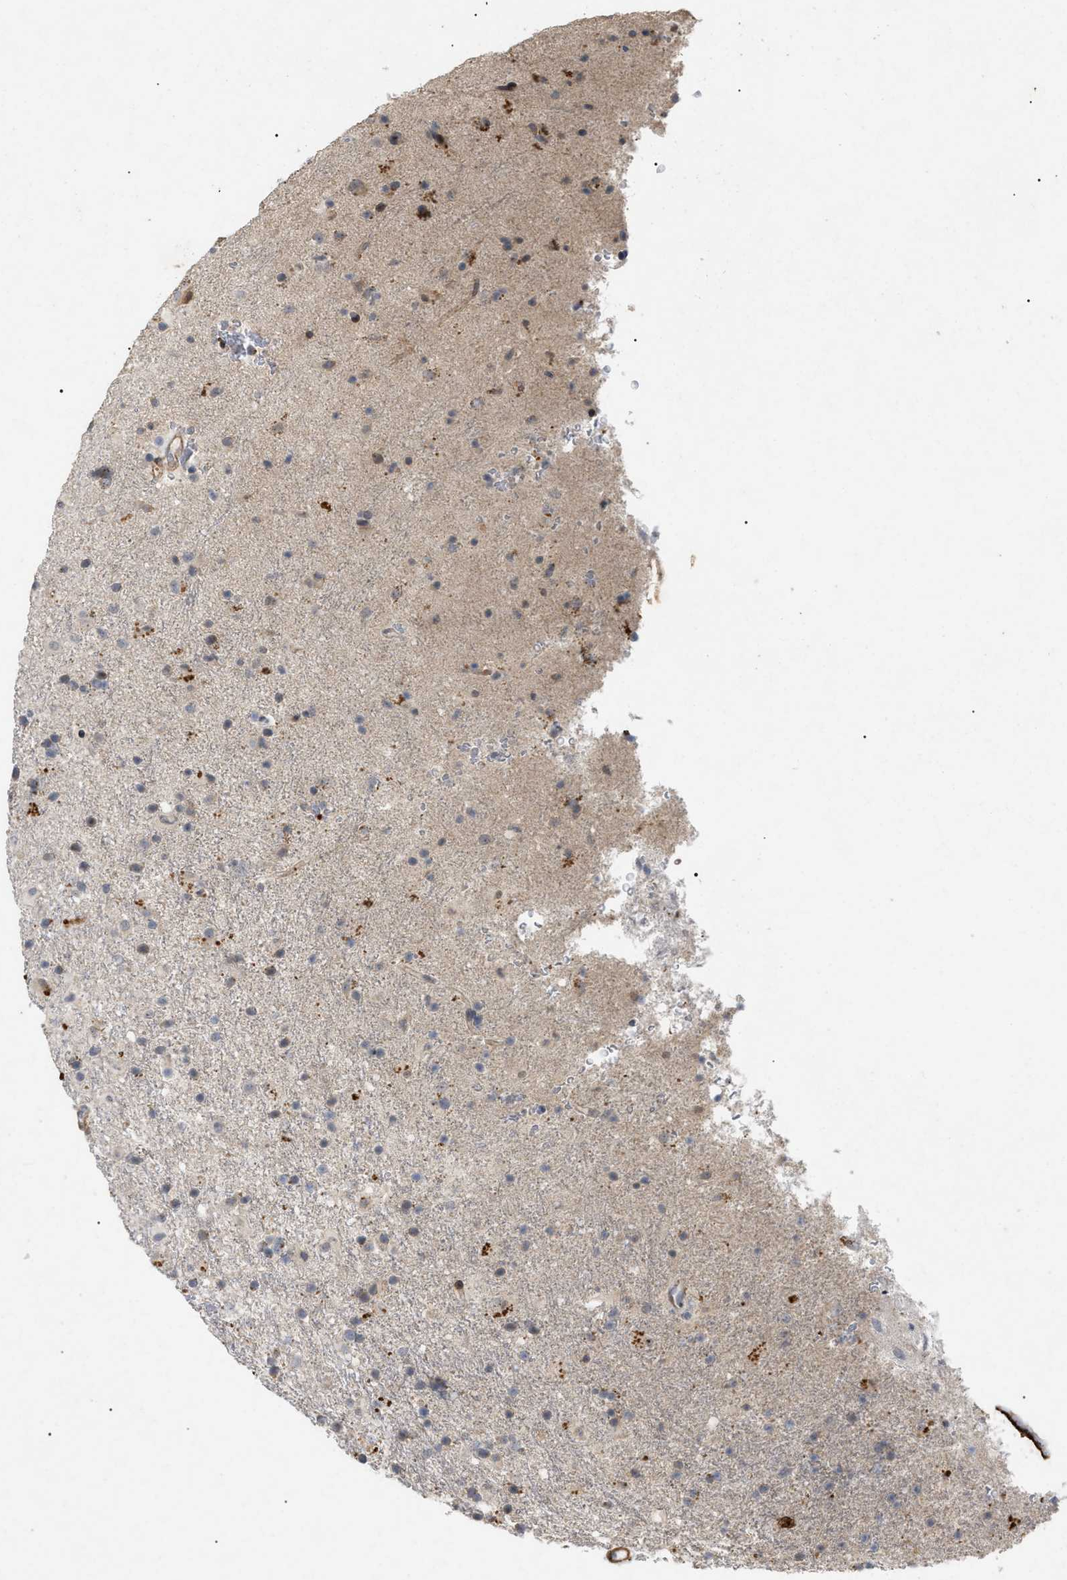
{"staining": {"intensity": "moderate", "quantity": "<25%", "location": "cytoplasmic/membranous"}, "tissue": "glioma", "cell_type": "Tumor cells", "image_type": "cancer", "snomed": [{"axis": "morphology", "description": "Glioma, malignant, Low grade"}, {"axis": "topography", "description": "Brain"}], "caption": "A low amount of moderate cytoplasmic/membranous staining is identified in about <25% of tumor cells in glioma tissue. Using DAB (3,3'-diaminobenzidine) (brown) and hematoxylin (blue) stains, captured at high magnification using brightfield microscopy.", "gene": "ST6GALNAC6", "patient": {"sex": "male", "age": 65}}